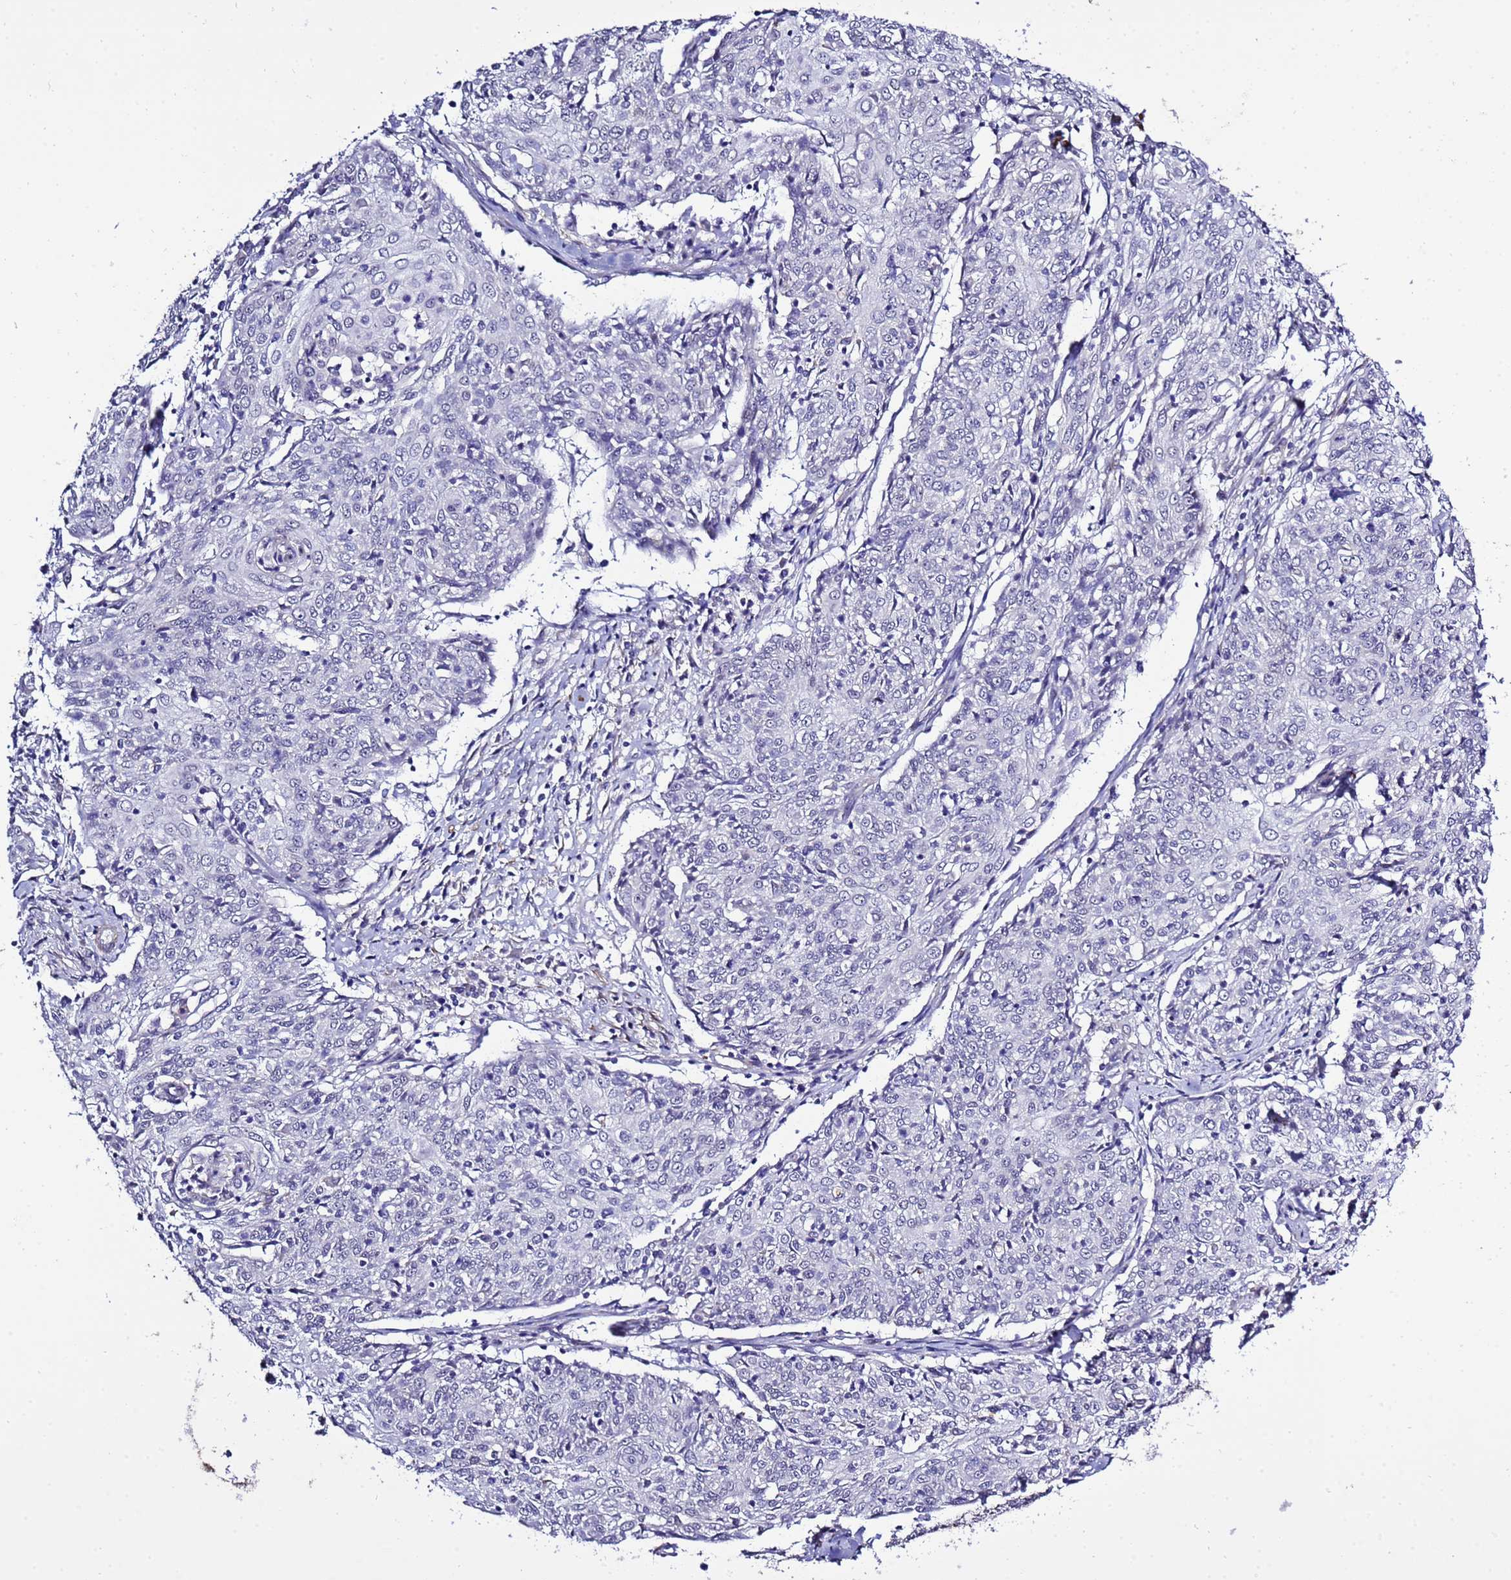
{"staining": {"intensity": "negative", "quantity": "none", "location": "none"}, "tissue": "cervical cancer", "cell_type": "Tumor cells", "image_type": "cancer", "snomed": [{"axis": "morphology", "description": "Squamous cell carcinoma, NOS"}, {"axis": "topography", "description": "Cervix"}], "caption": "Tumor cells are negative for brown protein staining in squamous cell carcinoma (cervical).", "gene": "GZF1", "patient": {"sex": "female", "age": 48}}